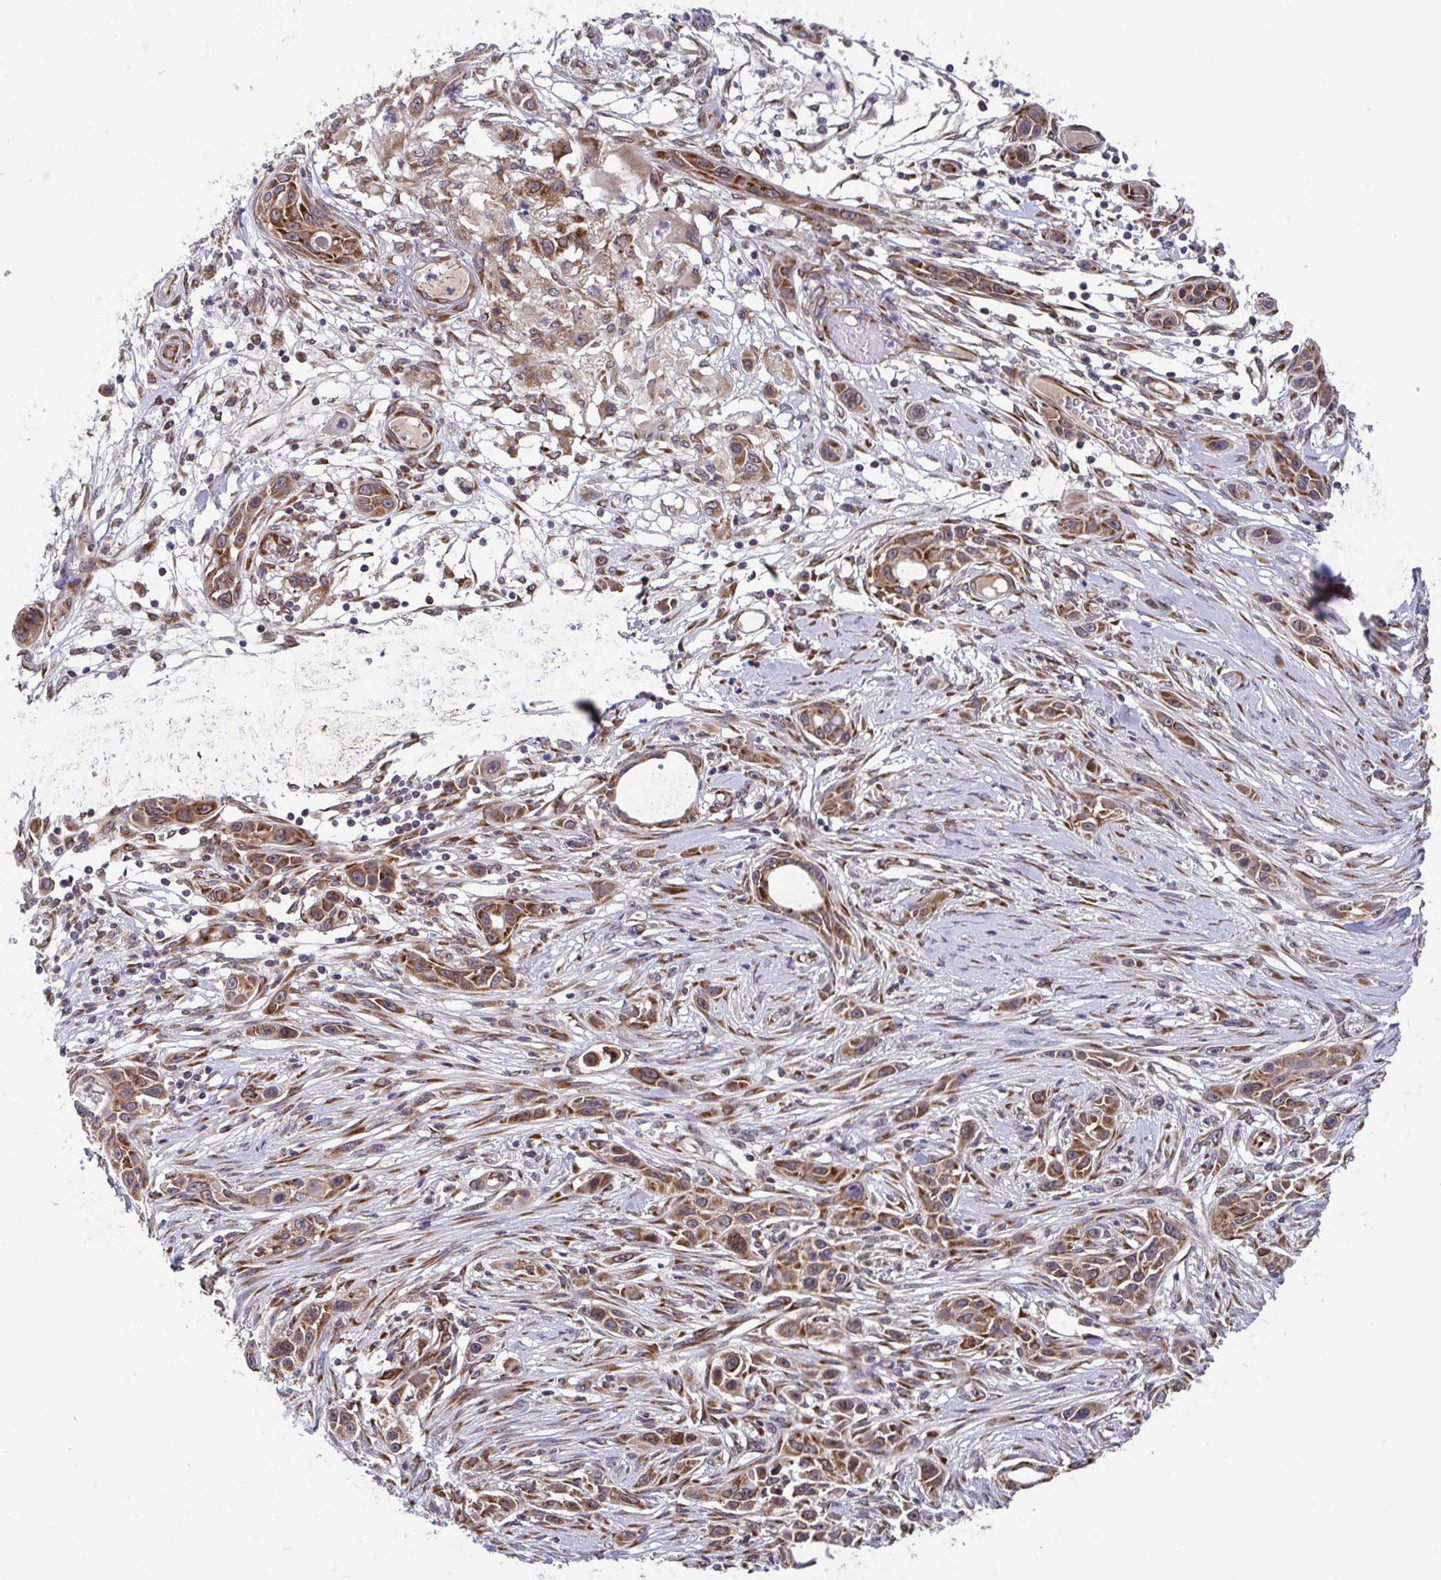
{"staining": {"intensity": "moderate", "quantity": ">75%", "location": "cytoplasmic/membranous"}, "tissue": "skin cancer", "cell_type": "Tumor cells", "image_type": "cancer", "snomed": [{"axis": "morphology", "description": "Squamous cell carcinoma, NOS"}, {"axis": "topography", "description": "Skin"}], "caption": "Skin cancer (squamous cell carcinoma) was stained to show a protein in brown. There is medium levels of moderate cytoplasmic/membranous staining in about >75% of tumor cells.", "gene": "ATP5MJ", "patient": {"sex": "female", "age": 69}}